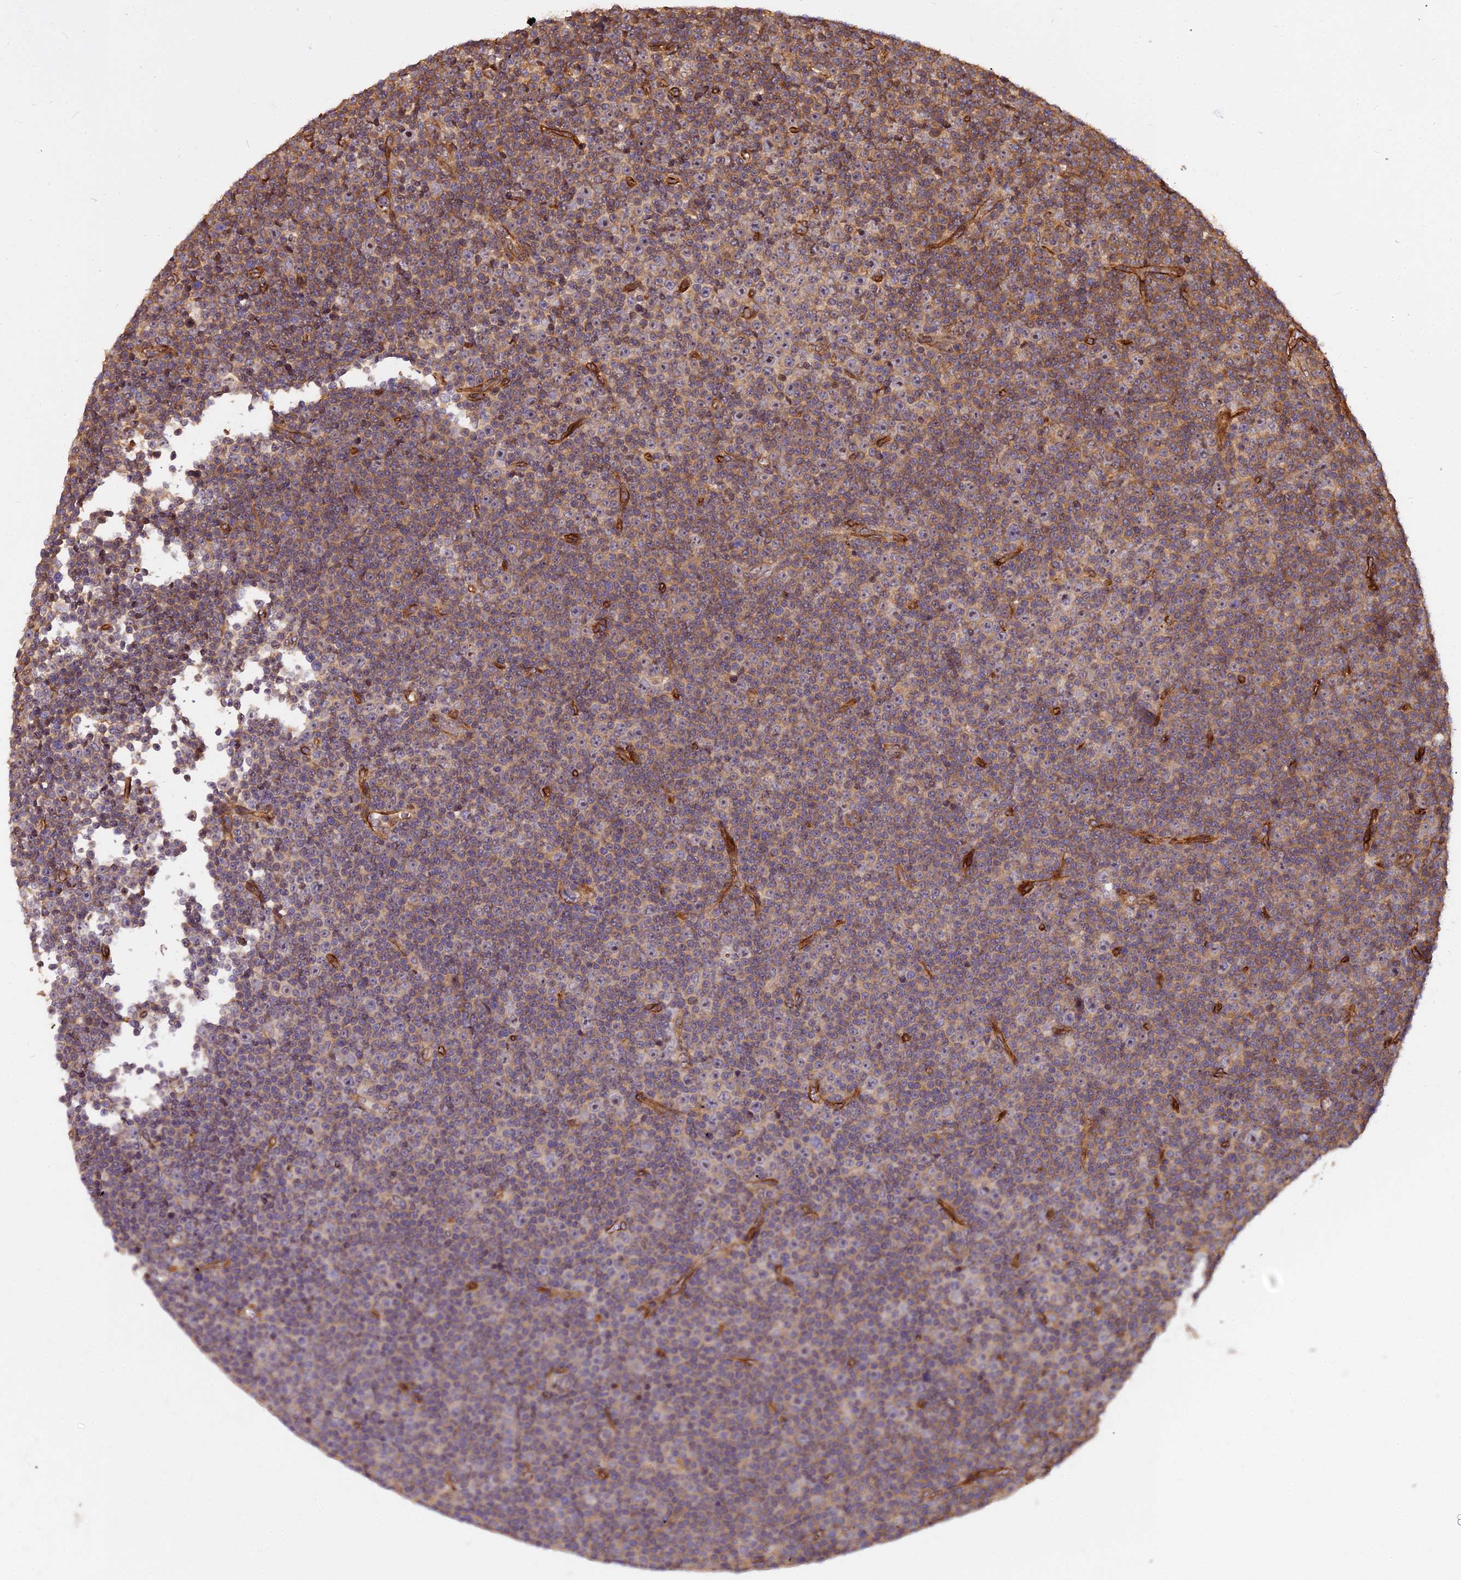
{"staining": {"intensity": "moderate", "quantity": "25%-75%", "location": "cytoplasmic/membranous"}, "tissue": "lymphoma", "cell_type": "Tumor cells", "image_type": "cancer", "snomed": [{"axis": "morphology", "description": "Malignant lymphoma, non-Hodgkin's type, Low grade"}, {"axis": "topography", "description": "Lymph node"}], "caption": "Immunohistochemistry (IHC) (DAB) staining of human low-grade malignant lymphoma, non-Hodgkin's type demonstrates moderate cytoplasmic/membranous protein positivity in about 25%-75% of tumor cells.", "gene": "TCEA3", "patient": {"sex": "female", "age": 67}}